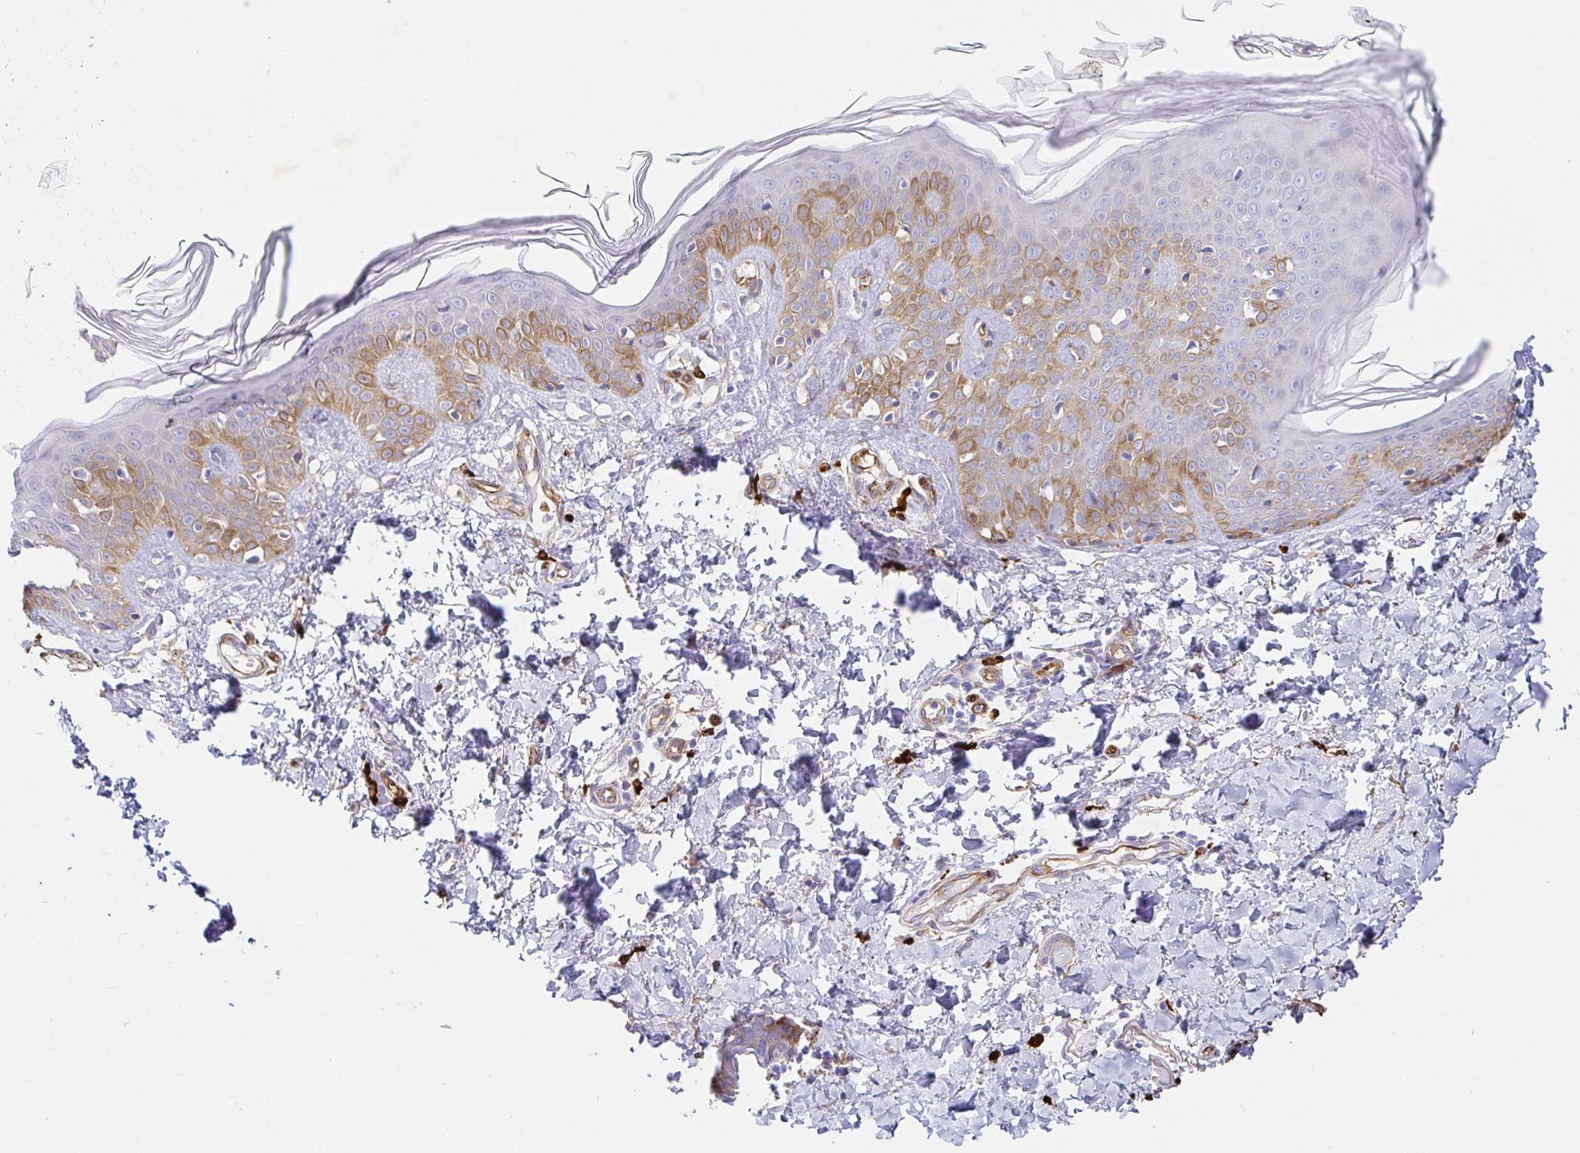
{"staining": {"intensity": "weak", "quantity": ">75%", "location": "cytoplasmic/membranous"}, "tissue": "skin", "cell_type": "Fibroblasts", "image_type": "normal", "snomed": [{"axis": "morphology", "description": "Normal tissue, NOS"}, {"axis": "topography", "description": "Skin"}, {"axis": "topography", "description": "Peripheral nerve tissue"}], "caption": "Immunohistochemical staining of benign skin displays low levels of weak cytoplasmic/membranous staining in about >75% of fibroblasts.", "gene": "DOCK1", "patient": {"sex": "female", "age": 45}}